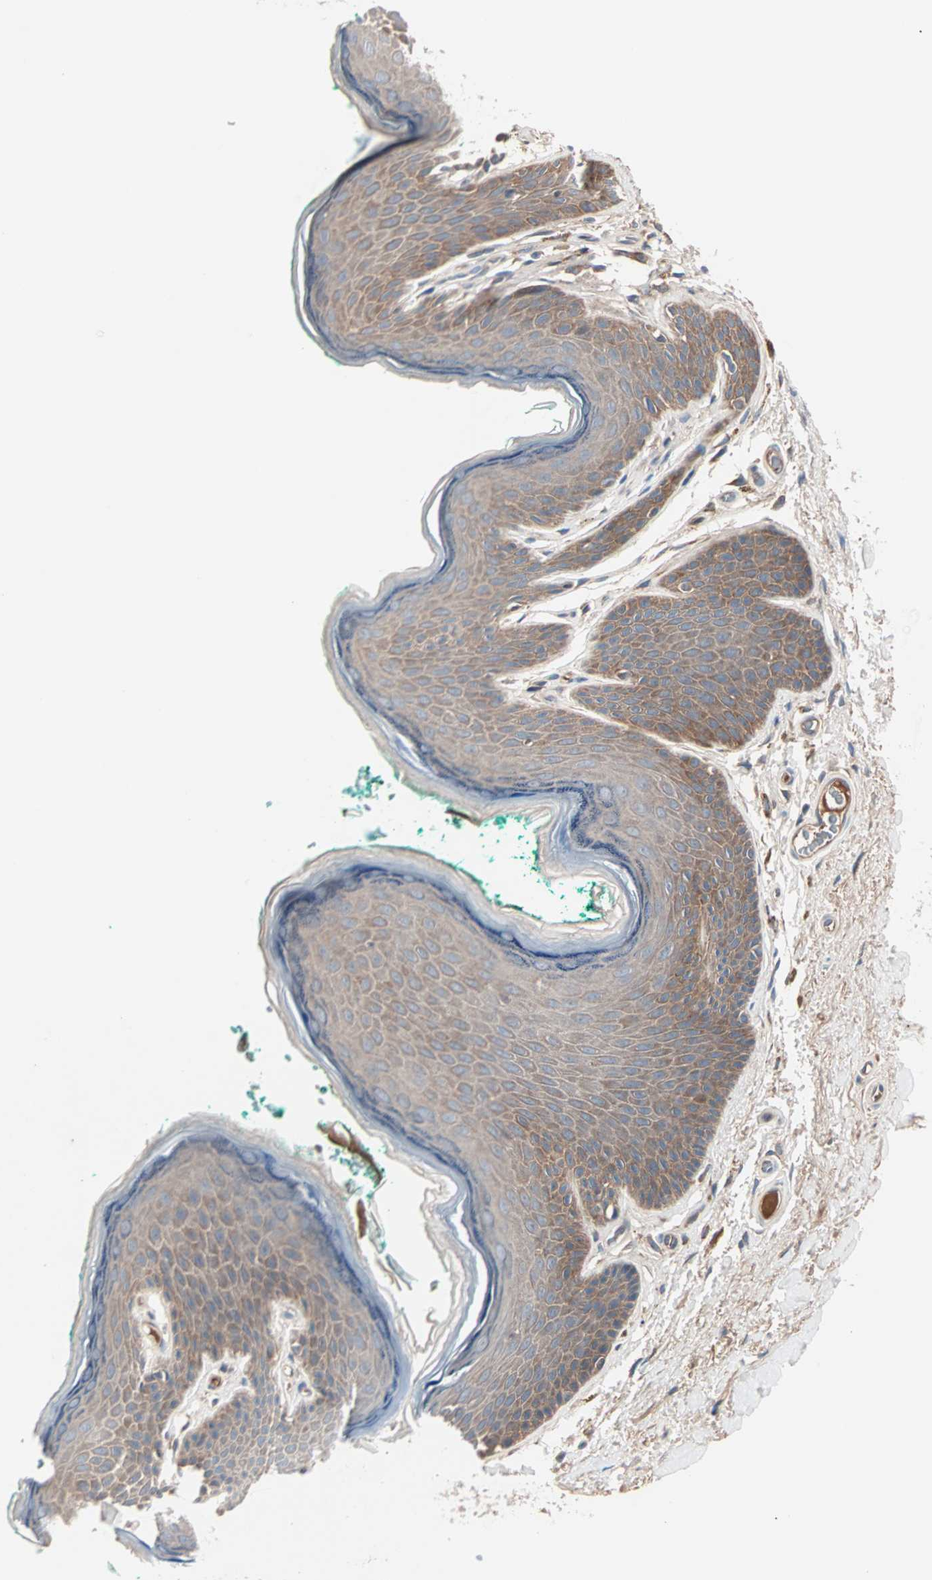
{"staining": {"intensity": "moderate", "quantity": "<25%", "location": "cytoplasmic/membranous"}, "tissue": "skin", "cell_type": "Epidermal cells", "image_type": "normal", "snomed": [{"axis": "morphology", "description": "Normal tissue, NOS"}, {"axis": "topography", "description": "Anal"}], "caption": "Immunohistochemistry micrograph of unremarkable skin: human skin stained using immunohistochemistry (IHC) shows low levels of moderate protein expression localized specifically in the cytoplasmic/membranous of epidermal cells, appearing as a cytoplasmic/membranous brown color.", "gene": "CAD", "patient": {"sex": "male", "age": 74}}